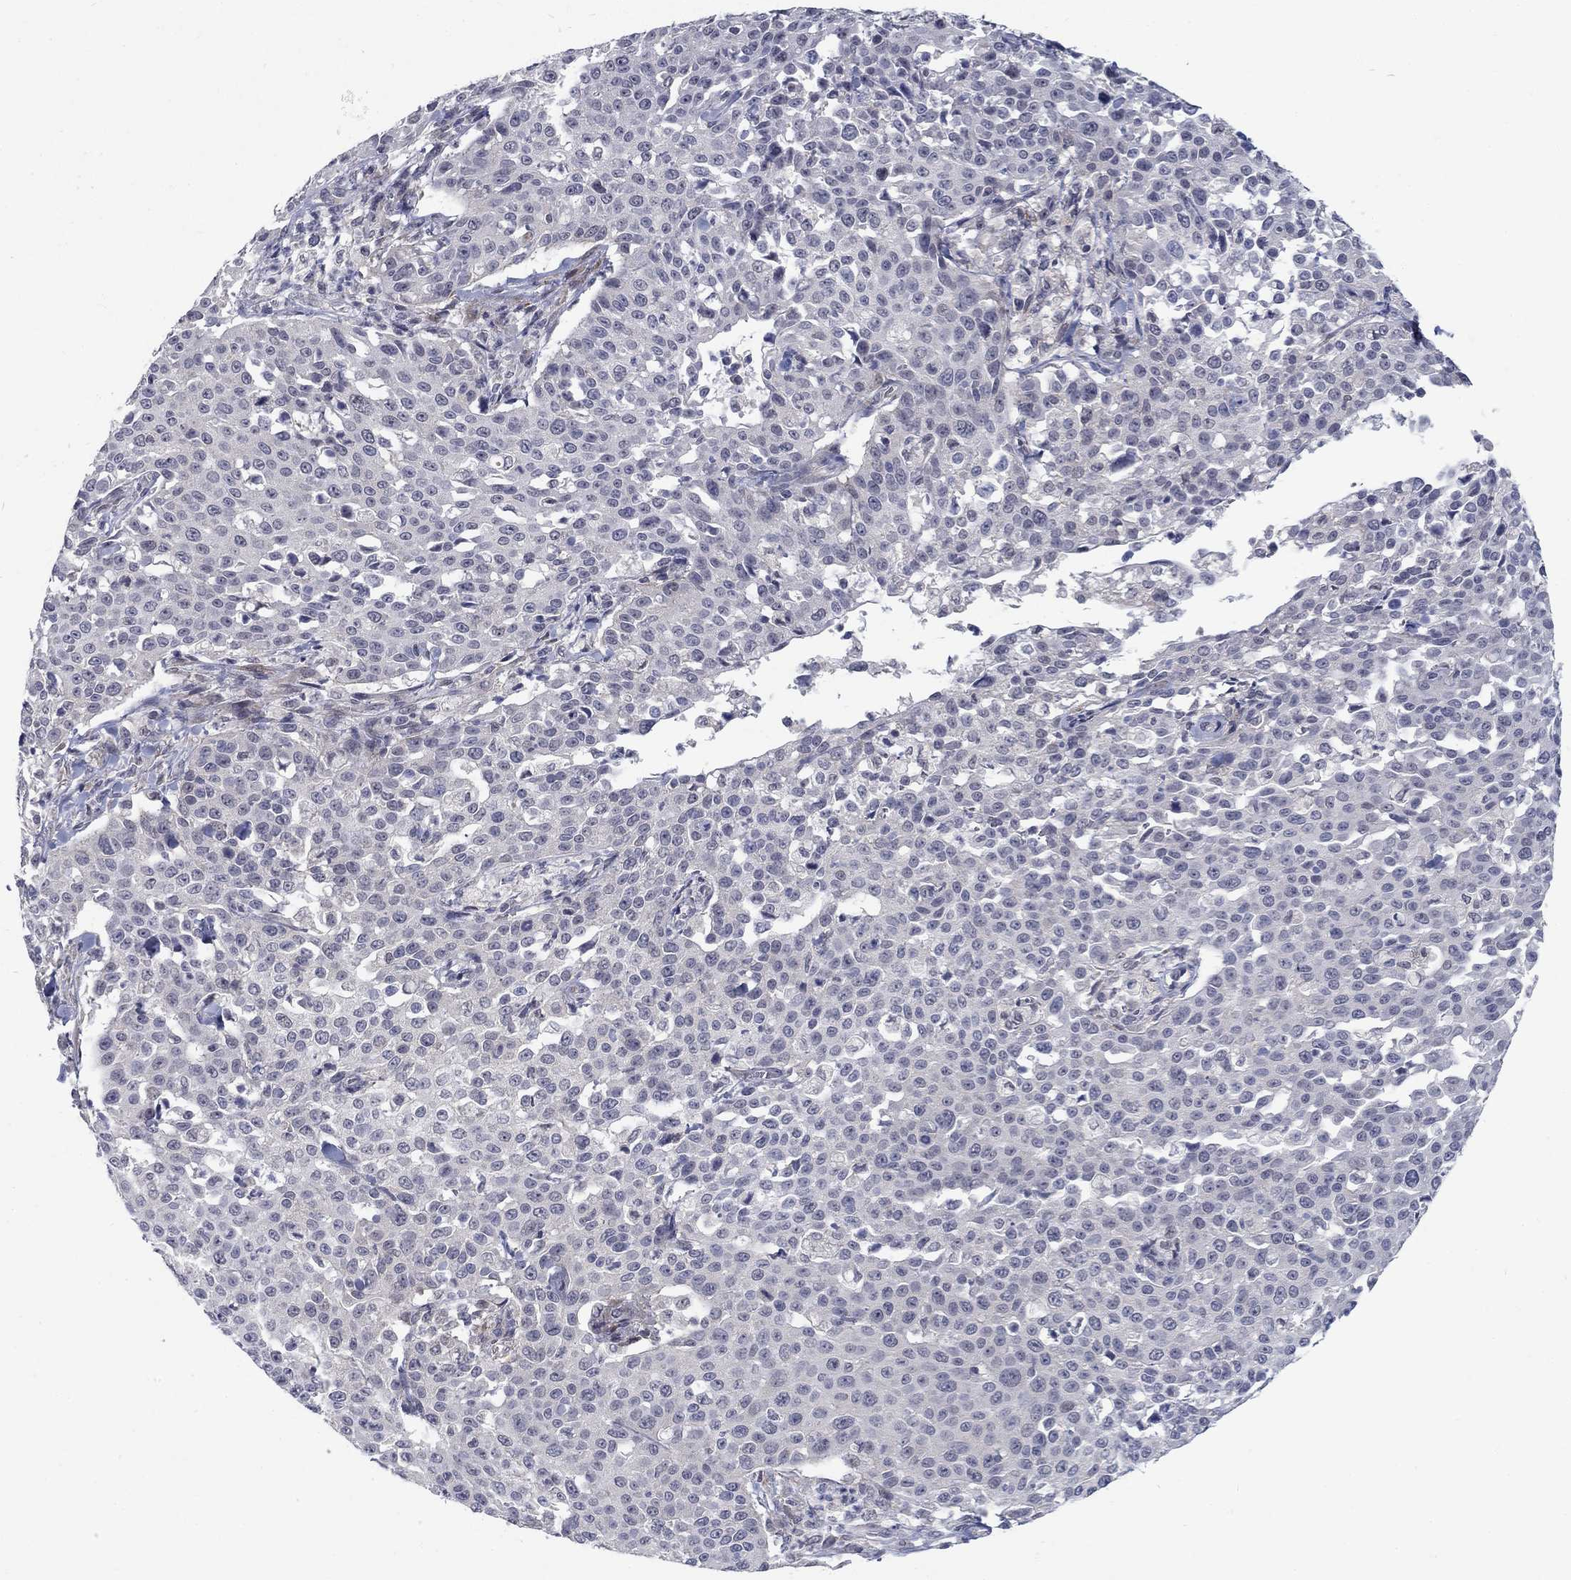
{"staining": {"intensity": "negative", "quantity": "none", "location": "none"}, "tissue": "cervical cancer", "cell_type": "Tumor cells", "image_type": "cancer", "snomed": [{"axis": "morphology", "description": "Squamous cell carcinoma, NOS"}, {"axis": "topography", "description": "Cervix"}], "caption": "Cervical squamous cell carcinoma stained for a protein using immunohistochemistry reveals no expression tumor cells.", "gene": "MTSS2", "patient": {"sex": "female", "age": 26}}